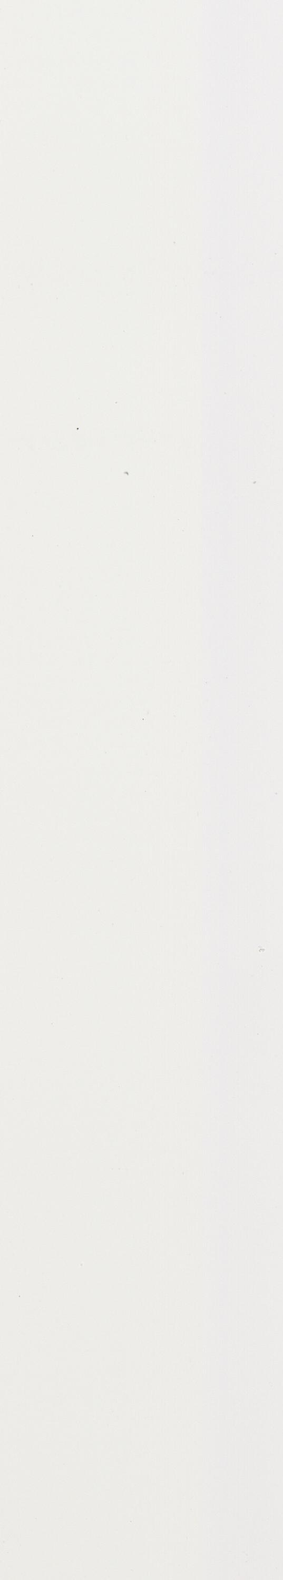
{"staining": {"intensity": "moderate", "quantity": ">75%", "location": "cytoplasmic/membranous"}, "tissue": "endometrium", "cell_type": "Cells in endometrial stroma", "image_type": "normal", "snomed": [{"axis": "morphology", "description": "Normal tissue, NOS"}, {"axis": "topography", "description": "Endometrium"}], "caption": "Cells in endometrial stroma exhibit medium levels of moderate cytoplasmic/membranous staining in approximately >75% of cells in normal endometrium. (DAB IHC with brightfield microscopy, high magnification).", "gene": "CIDEB", "patient": {"sex": "female", "age": 61}}